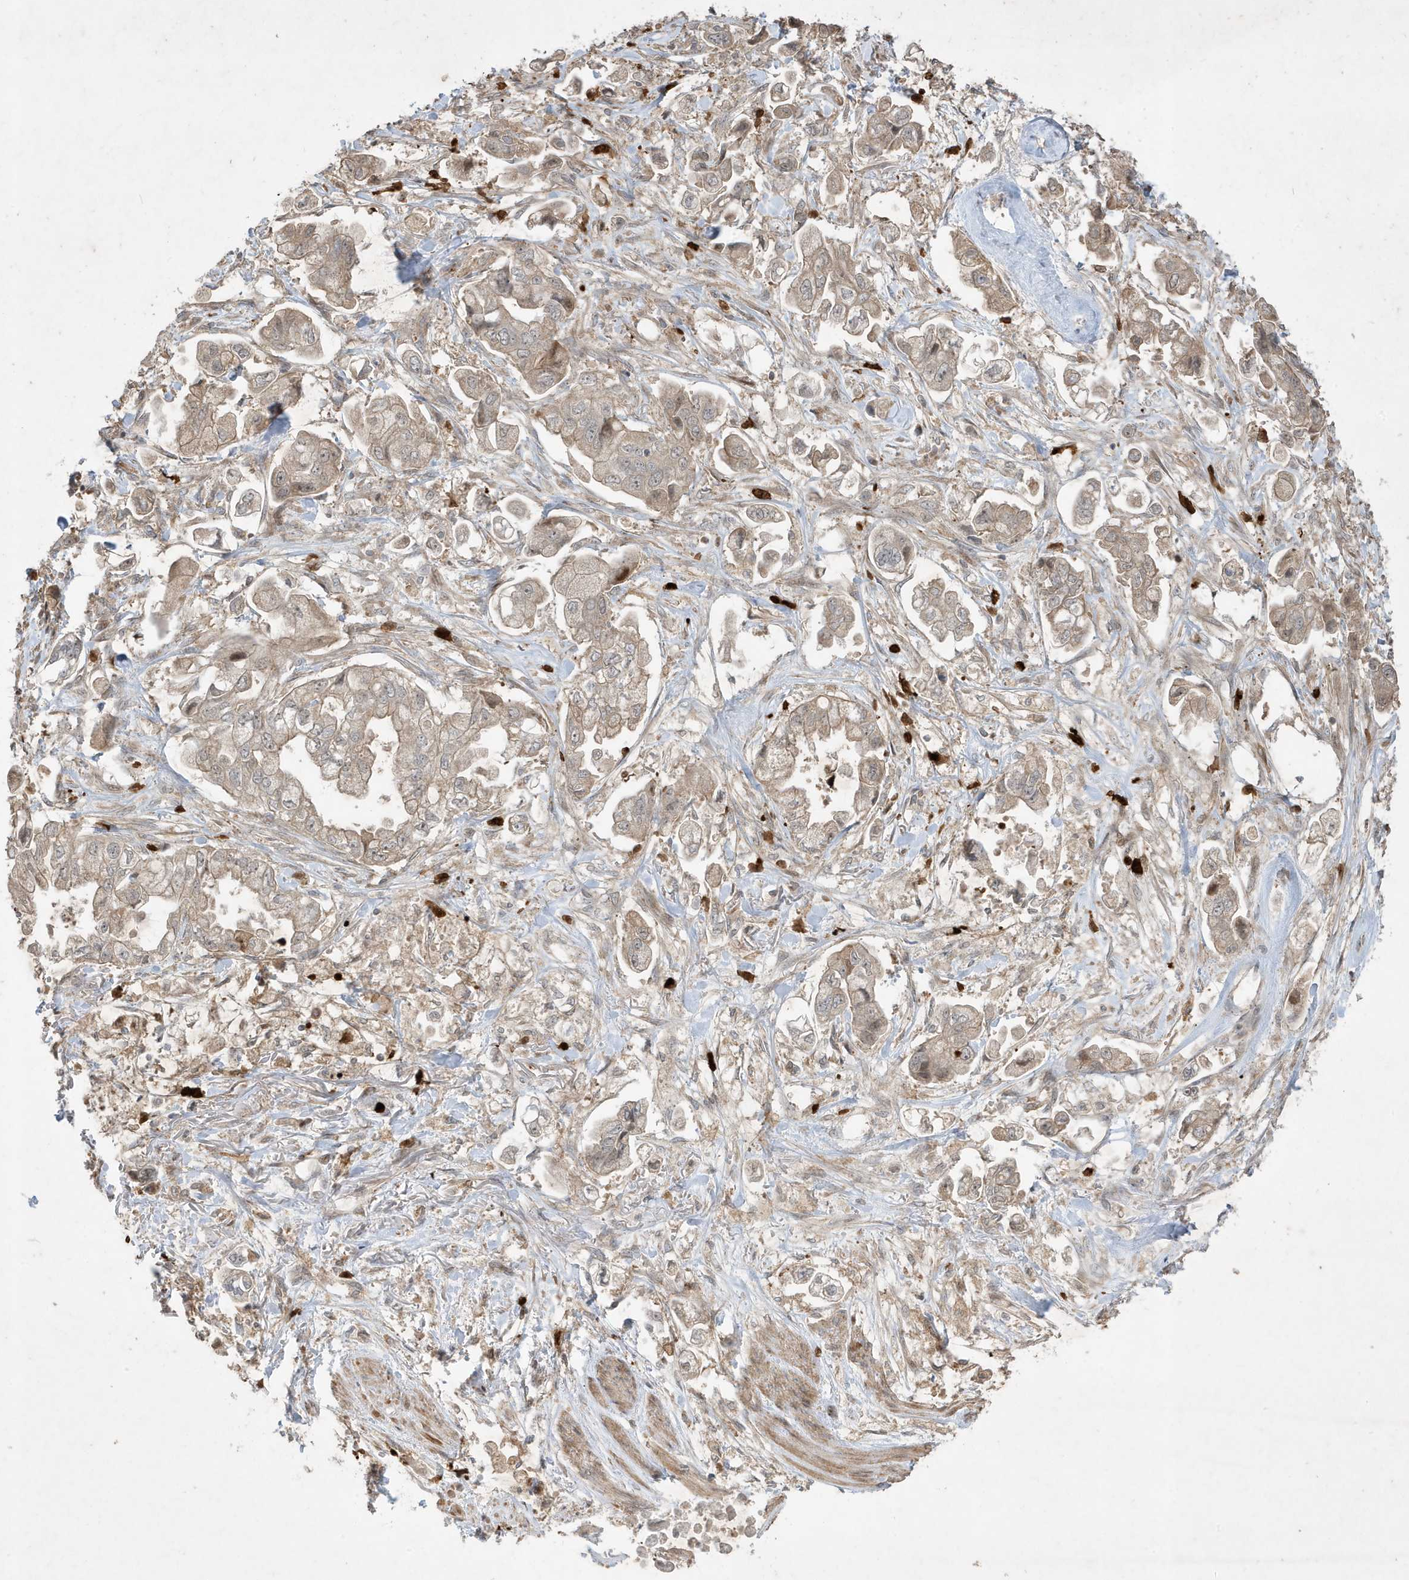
{"staining": {"intensity": "weak", "quantity": ">75%", "location": "cytoplasmic/membranous"}, "tissue": "stomach cancer", "cell_type": "Tumor cells", "image_type": "cancer", "snomed": [{"axis": "morphology", "description": "Adenocarcinoma, NOS"}, {"axis": "topography", "description": "Stomach"}], "caption": "An immunohistochemistry (IHC) micrograph of tumor tissue is shown. Protein staining in brown shows weak cytoplasmic/membranous positivity in adenocarcinoma (stomach) within tumor cells.", "gene": "IFT57", "patient": {"sex": "male", "age": 62}}